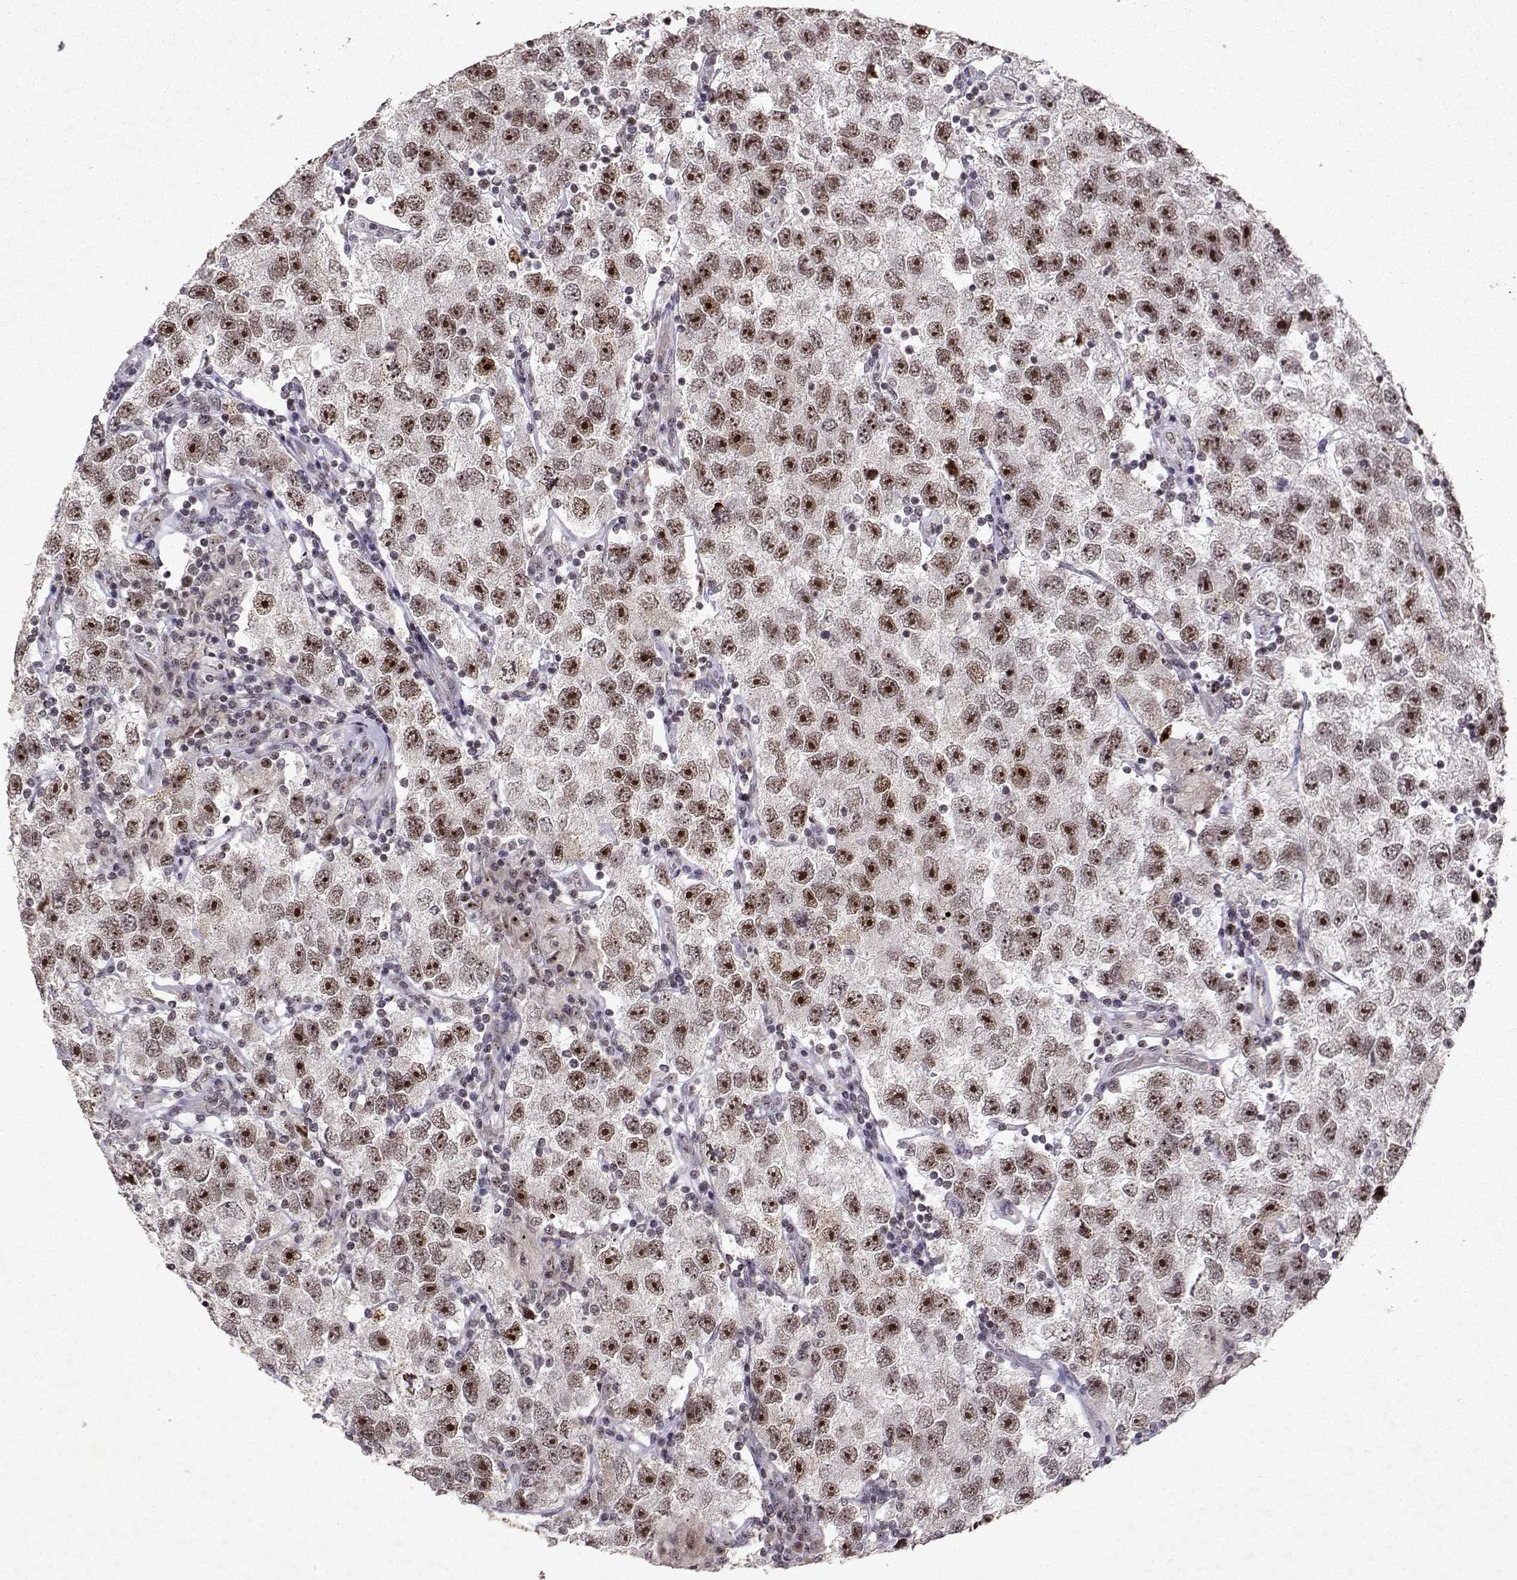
{"staining": {"intensity": "moderate", "quantity": ">75%", "location": "nuclear"}, "tissue": "testis cancer", "cell_type": "Tumor cells", "image_type": "cancer", "snomed": [{"axis": "morphology", "description": "Seminoma, NOS"}, {"axis": "topography", "description": "Testis"}], "caption": "A medium amount of moderate nuclear staining is appreciated in about >75% of tumor cells in testis seminoma tissue.", "gene": "DDX56", "patient": {"sex": "male", "age": 26}}